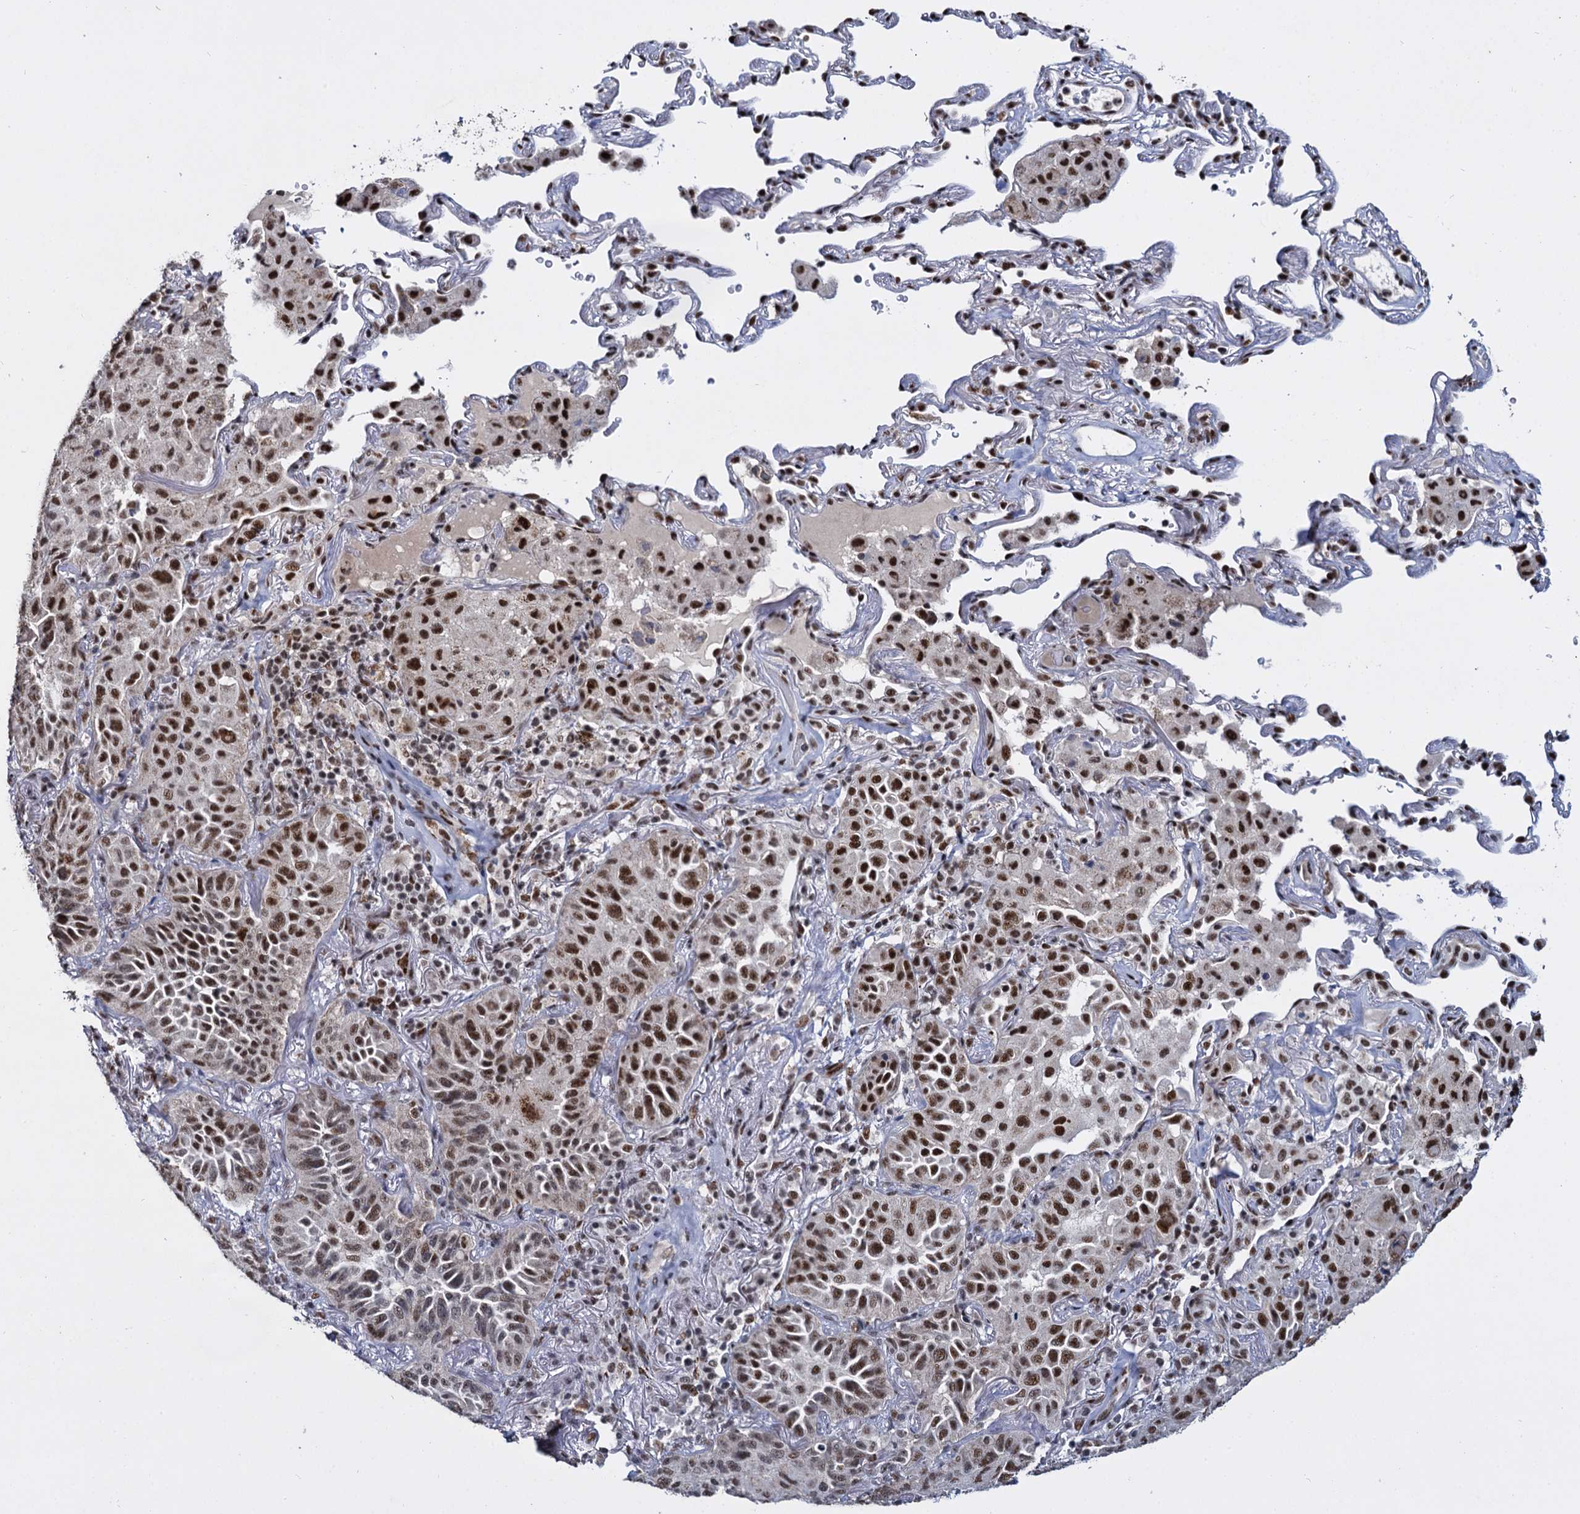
{"staining": {"intensity": "strong", "quantity": ">75%", "location": "cytoplasmic/membranous,nuclear"}, "tissue": "lung cancer", "cell_type": "Tumor cells", "image_type": "cancer", "snomed": [{"axis": "morphology", "description": "Adenocarcinoma, NOS"}, {"axis": "topography", "description": "Lung"}], "caption": "Protein positivity by immunohistochemistry shows strong cytoplasmic/membranous and nuclear expression in about >75% of tumor cells in lung cancer (adenocarcinoma).", "gene": "RPUSD4", "patient": {"sex": "female", "age": 69}}